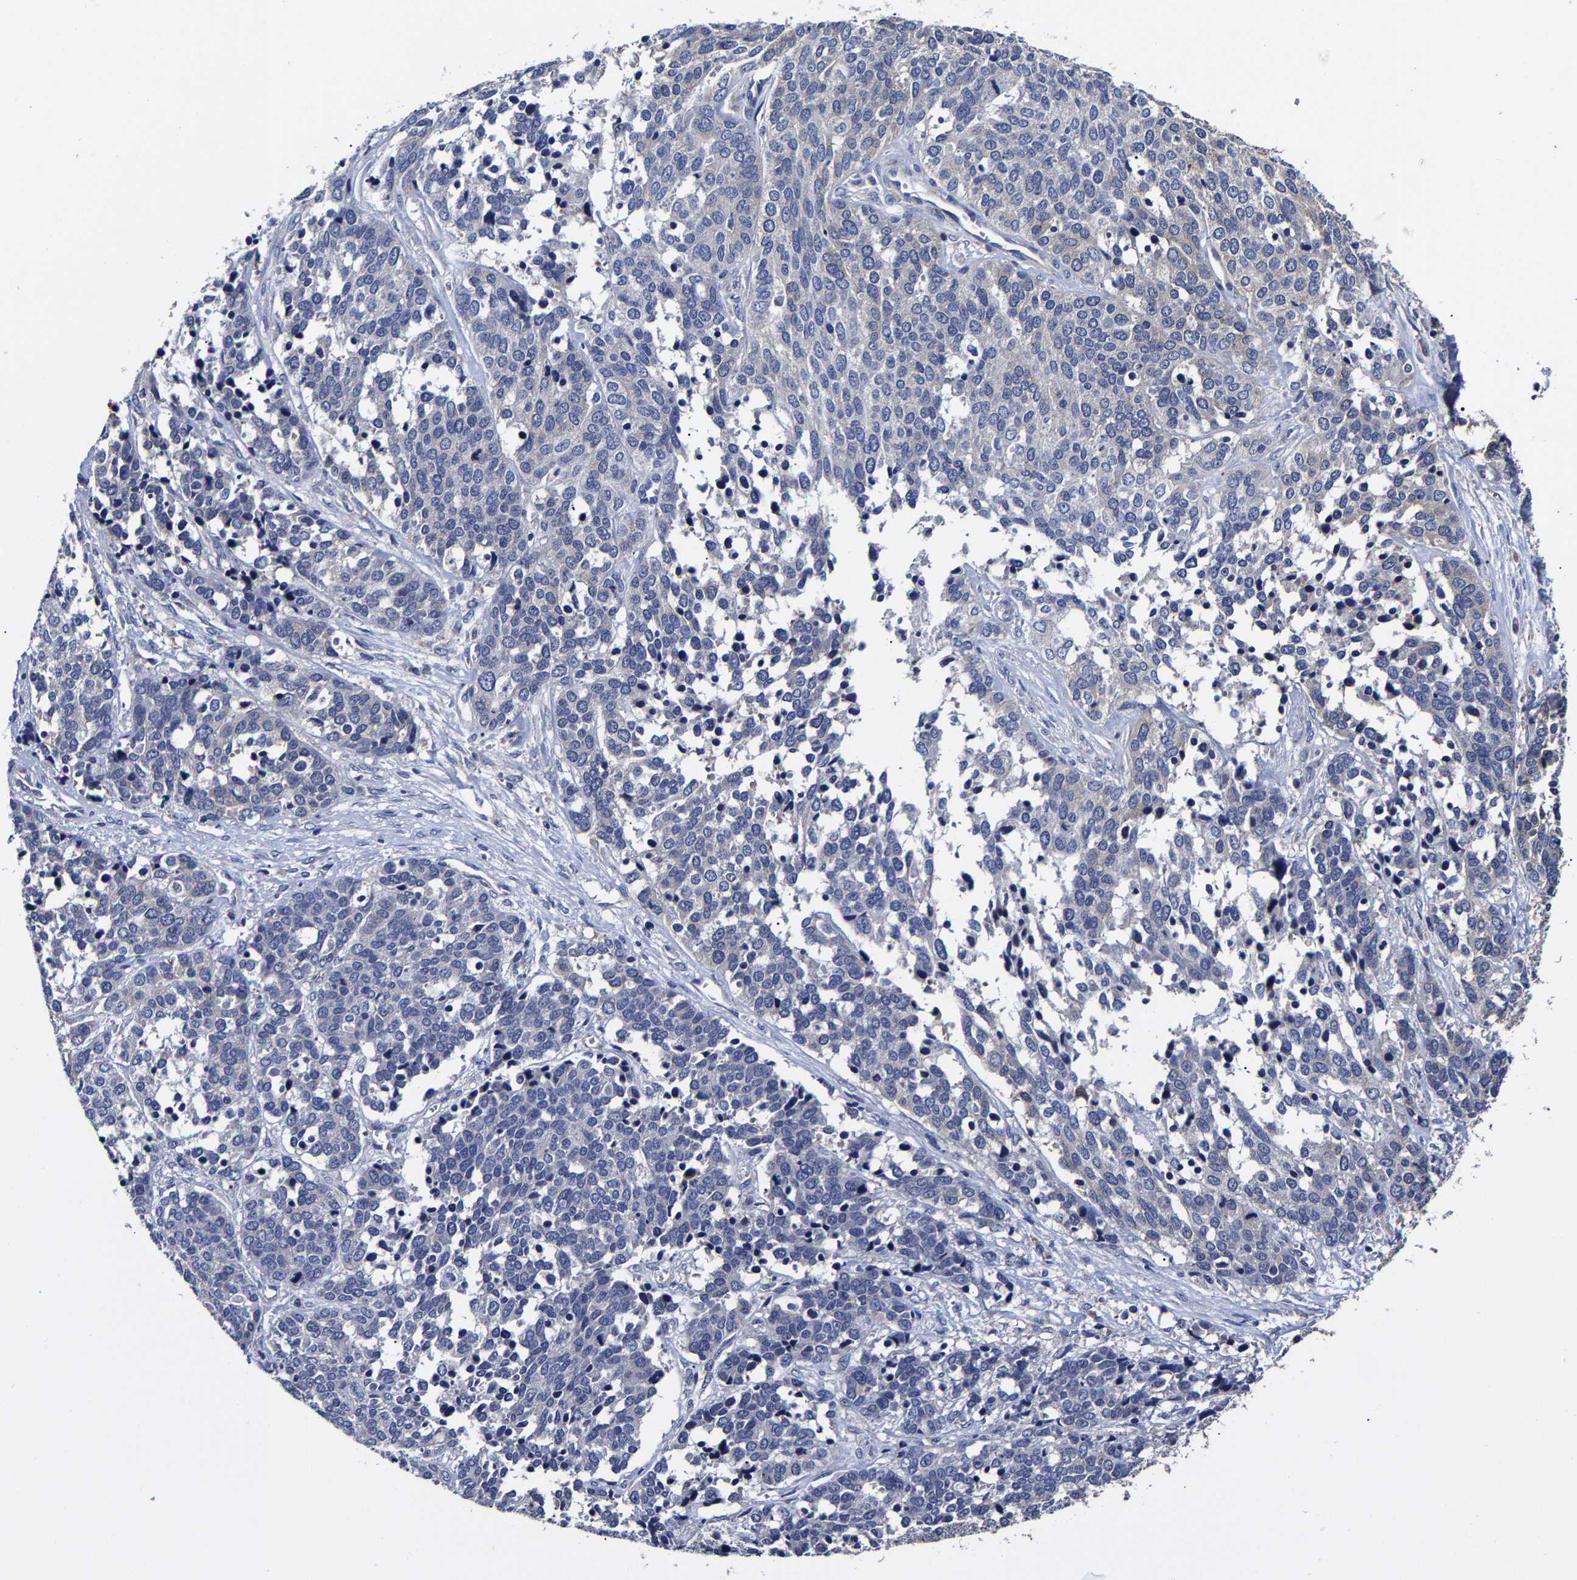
{"staining": {"intensity": "negative", "quantity": "none", "location": "none"}, "tissue": "ovarian cancer", "cell_type": "Tumor cells", "image_type": "cancer", "snomed": [{"axis": "morphology", "description": "Cystadenocarcinoma, serous, NOS"}, {"axis": "topography", "description": "Ovary"}], "caption": "An image of human ovarian serous cystadenocarcinoma is negative for staining in tumor cells. (Brightfield microscopy of DAB (3,3'-diaminobenzidine) IHC at high magnification).", "gene": "AASS", "patient": {"sex": "female", "age": 44}}